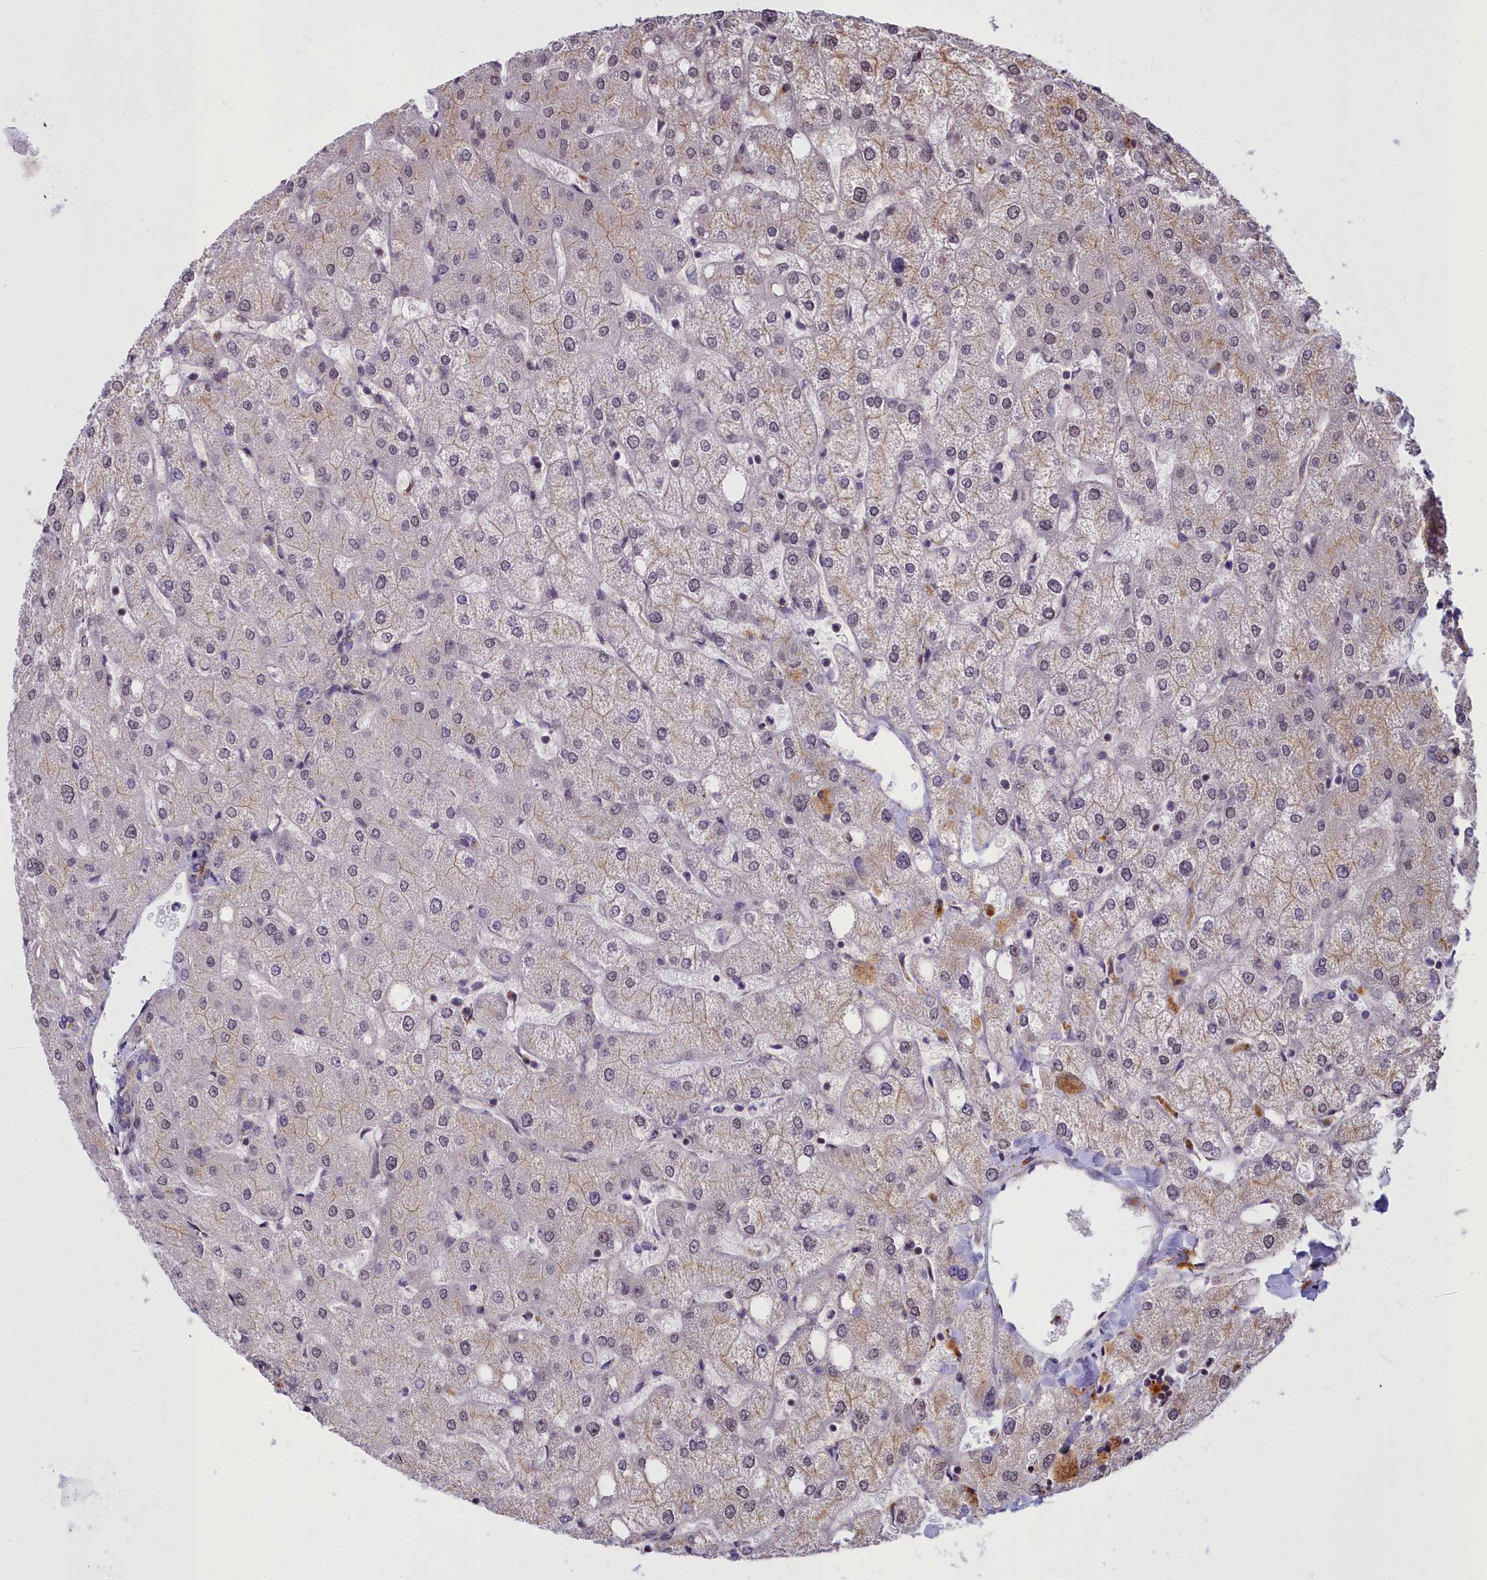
{"staining": {"intensity": "negative", "quantity": "none", "location": "none"}, "tissue": "liver", "cell_type": "Cholangiocytes", "image_type": "normal", "snomed": [{"axis": "morphology", "description": "Normal tissue, NOS"}, {"axis": "topography", "description": "Liver"}], "caption": "Liver was stained to show a protein in brown. There is no significant staining in cholangiocytes. The staining is performed using DAB brown chromogen with nuclei counter-stained in using hematoxylin.", "gene": "GLYATL3", "patient": {"sex": "female", "age": 54}}